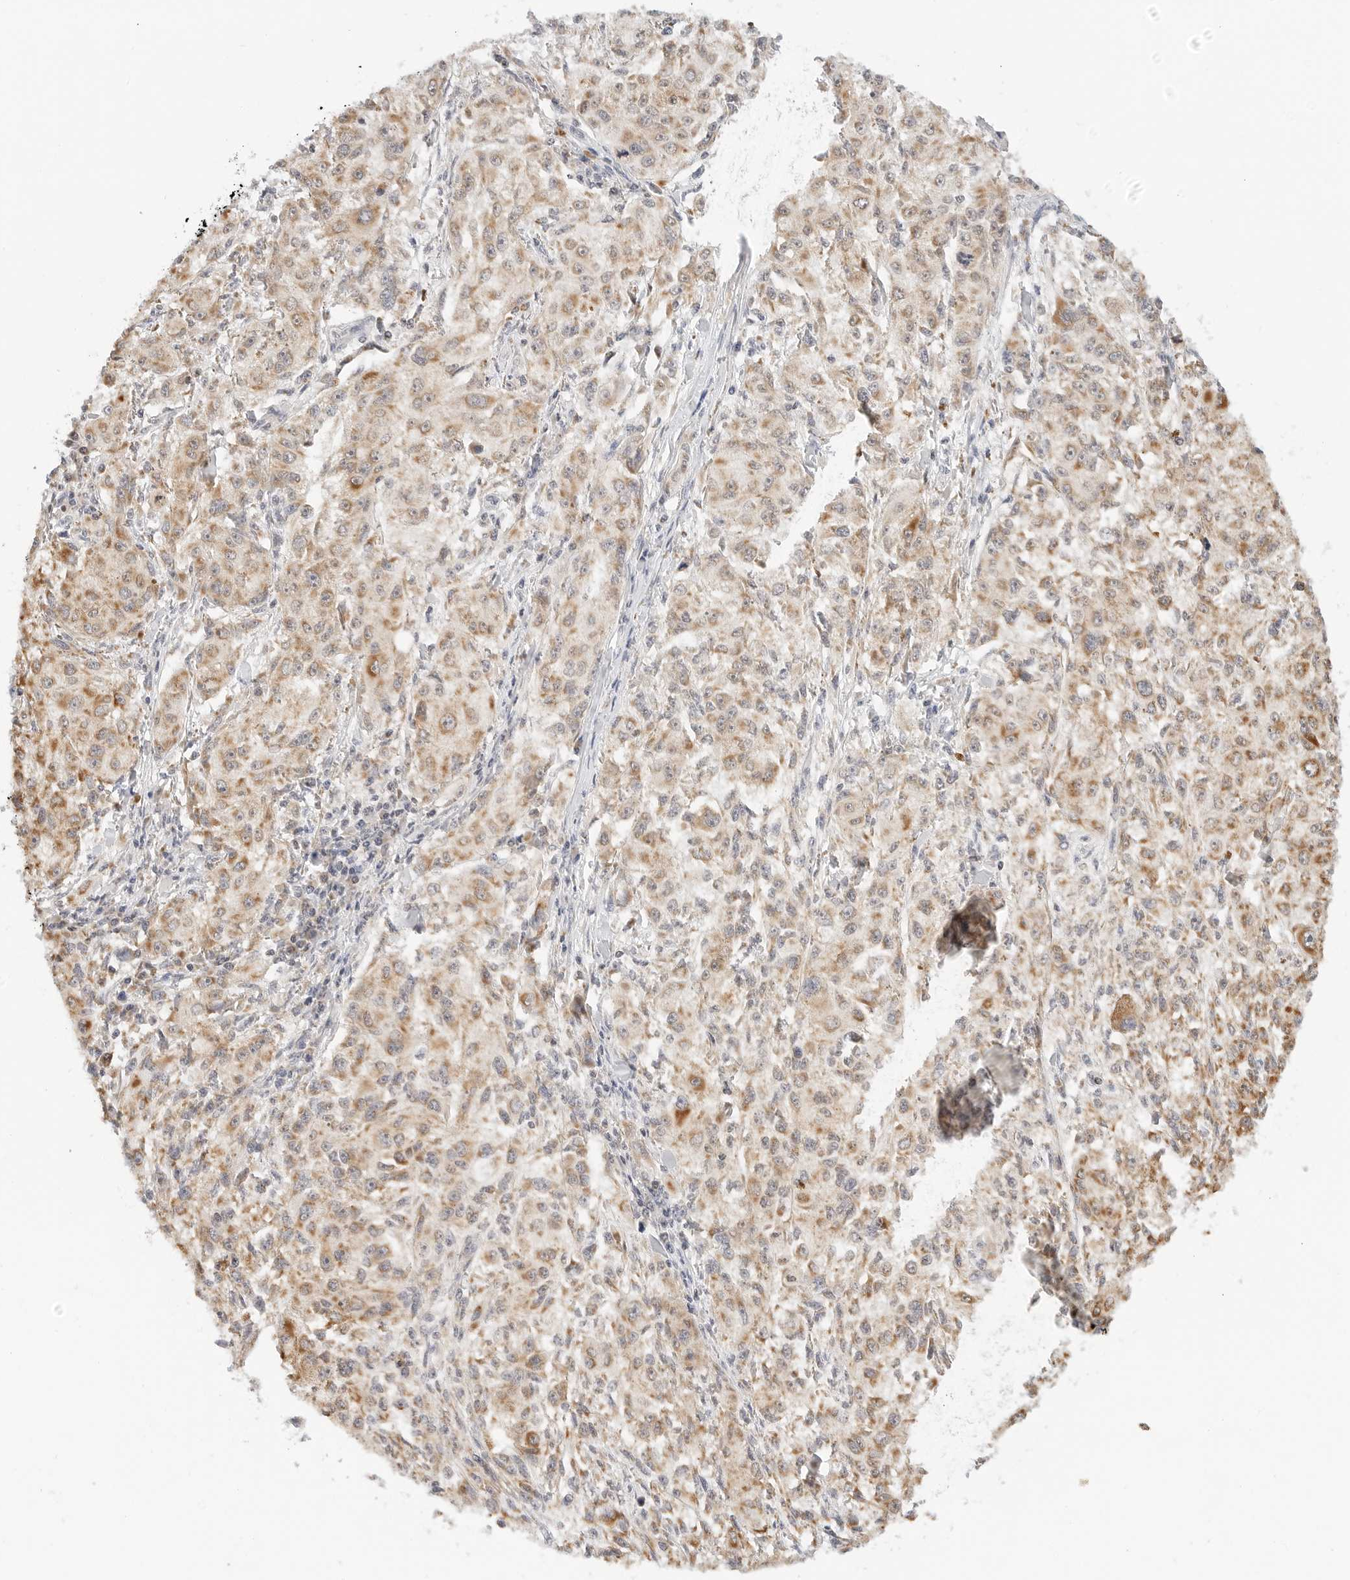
{"staining": {"intensity": "moderate", "quantity": ">75%", "location": "cytoplasmic/membranous"}, "tissue": "melanoma", "cell_type": "Tumor cells", "image_type": "cancer", "snomed": [{"axis": "morphology", "description": "Necrosis, NOS"}, {"axis": "morphology", "description": "Malignant melanoma, NOS"}, {"axis": "topography", "description": "Skin"}], "caption": "This micrograph shows IHC staining of human malignant melanoma, with medium moderate cytoplasmic/membranous staining in about >75% of tumor cells.", "gene": "ATL1", "patient": {"sex": "female", "age": 87}}